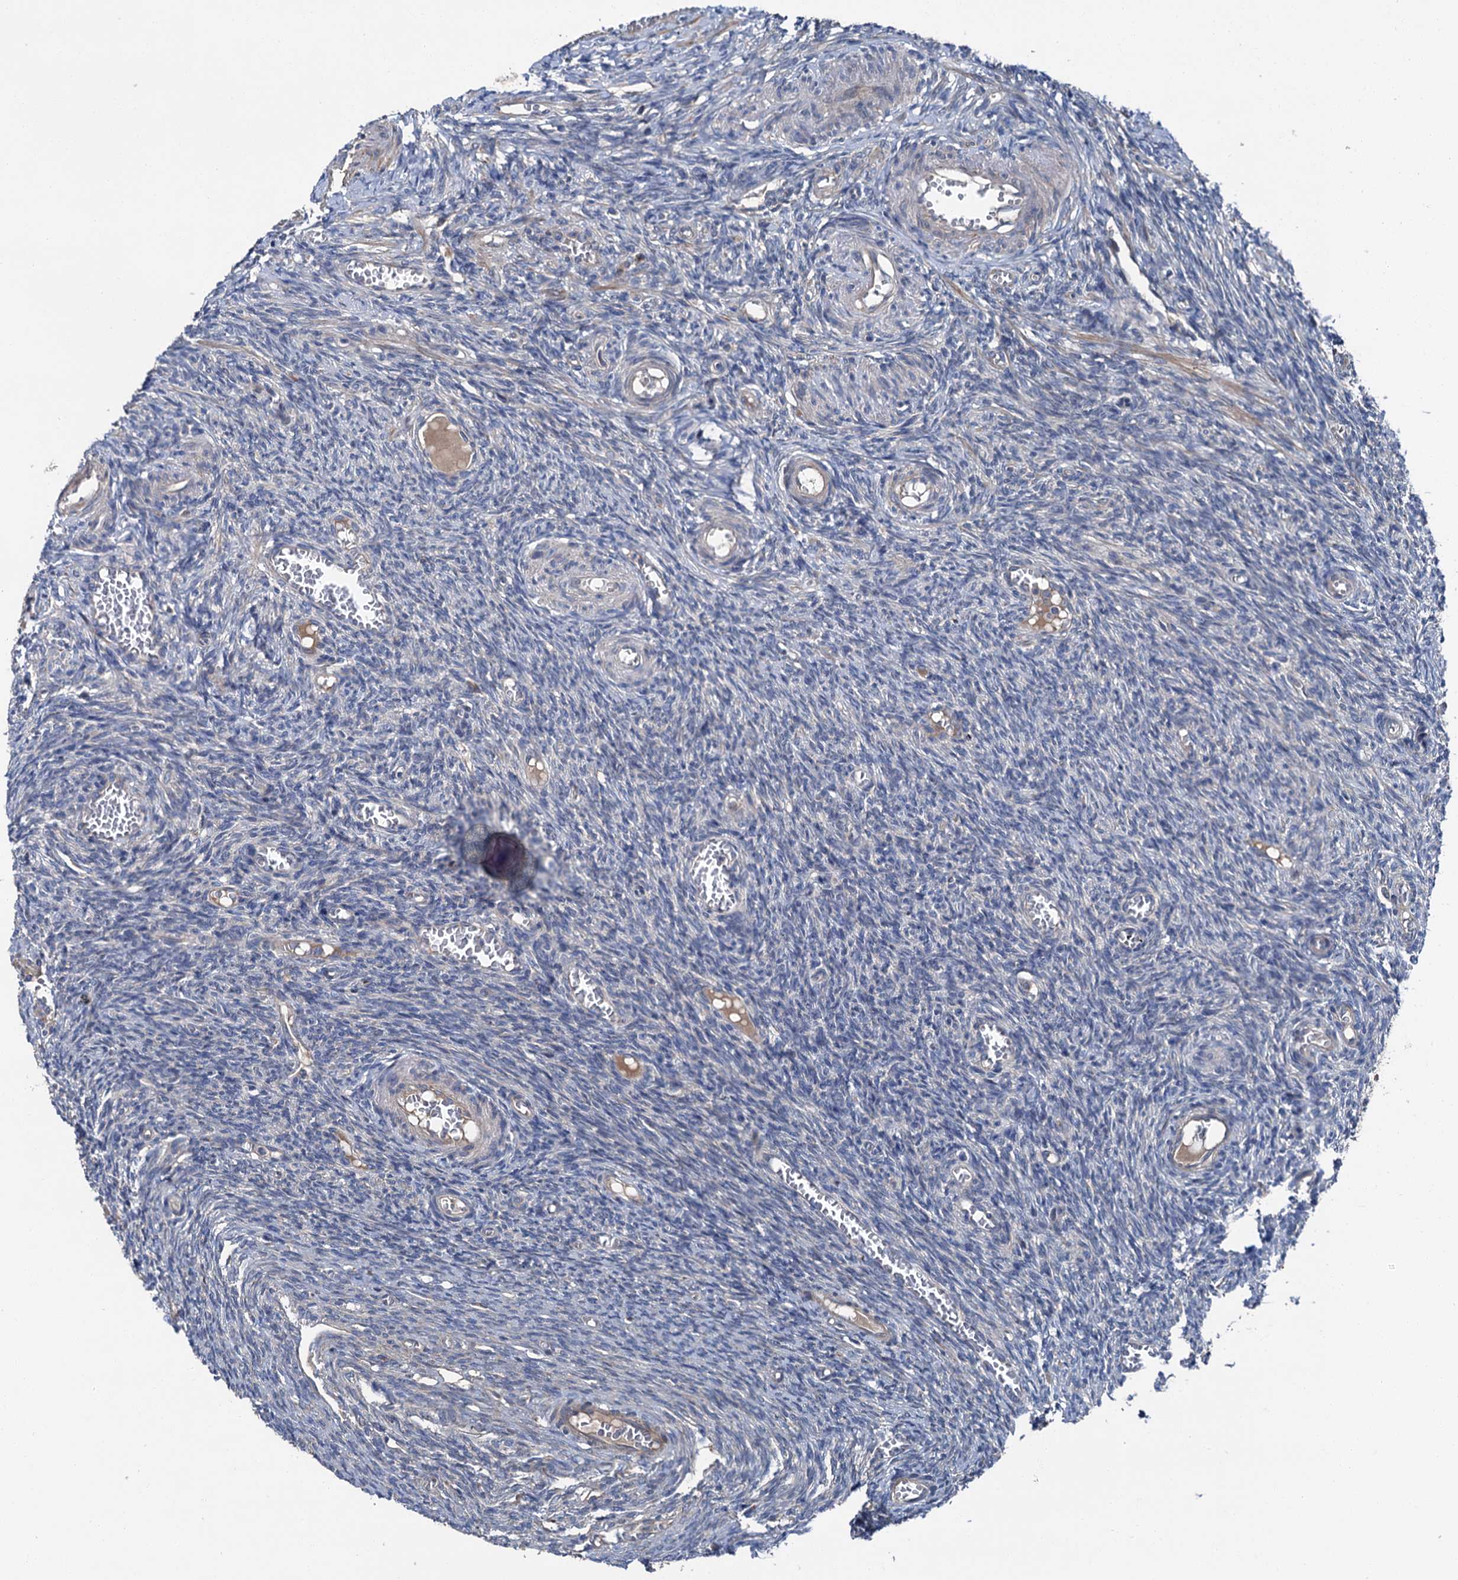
{"staining": {"intensity": "moderate", "quantity": ">75%", "location": "cytoplasmic/membranous"}, "tissue": "ovary", "cell_type": "Follicle cells", "image_type": "normal", "snomed": [{"axis": "morphology", "description": "Normal tissue, NOS"}, {"axis": "topography", "description": "Ovary"}], "caption": "Follicle cells show medium levels of moderate cytoplasmic/membranous expression in about >75% of cells in benign ovary.", "gene": "SLC22A25", "patient": {"sex": "female", "age": 27}}